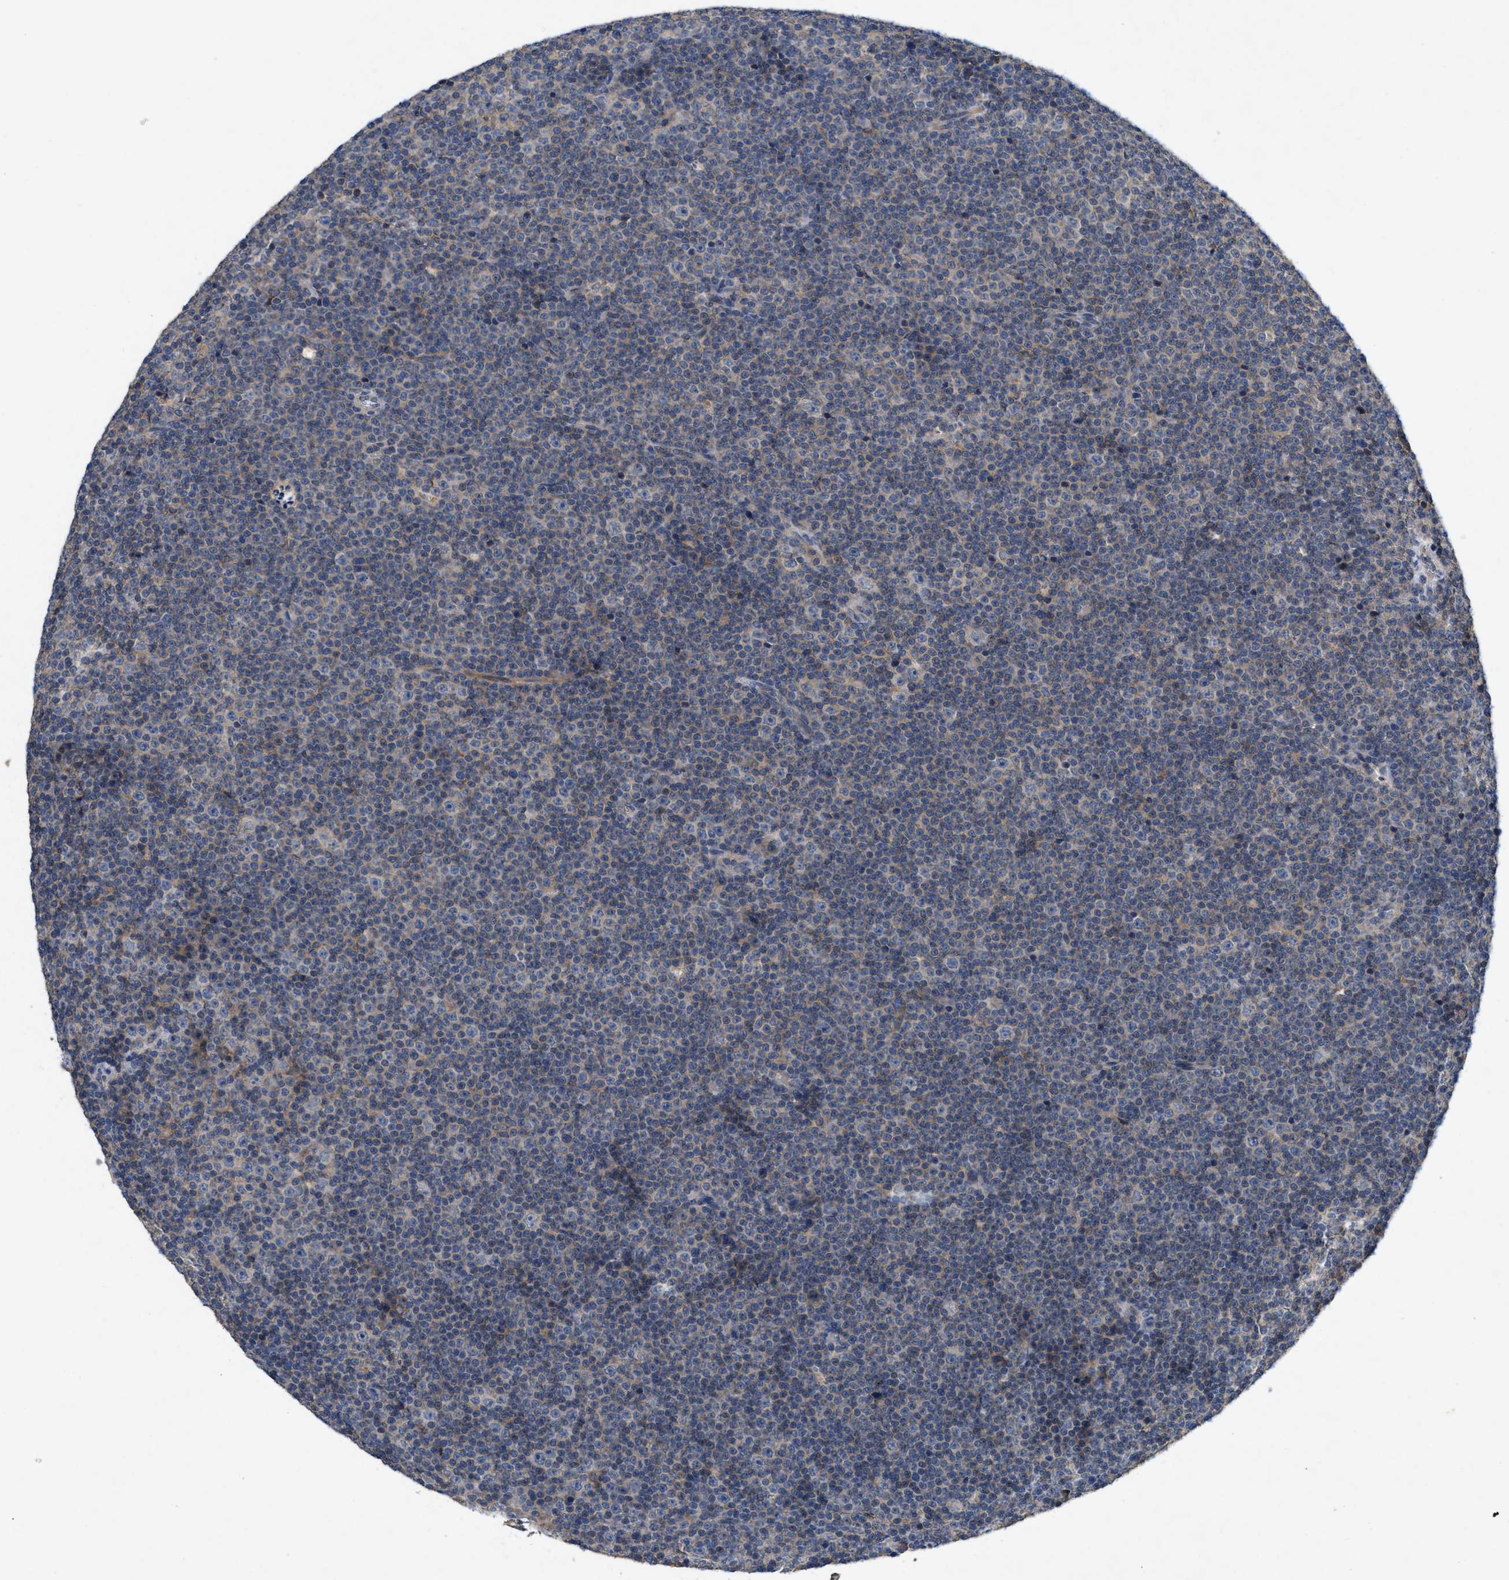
{"staining": {"intensity": "weak", "quantity": "25%-75%", "location": "cytoplasmic/membranous"}, "tissue": "lymphoma", "cell_type": "Tumor cells", "image_type": "cancer", "snomed": [{"axis": "morphology", "description": "Malignant lymphoma, non-Hodgkin's type, Low grade"}, {"axis": "topography", "description": "Lymph node"}], "caption": "IHC of human malignant lymphoma, non-Hodgkin's type (low-grade) shows low levels of weak cytoplasmic/membranous staining in about 25%-75% of tumor cells.", "gene": "LPAR2", "patient": {"sex": "female", "age": 67}}